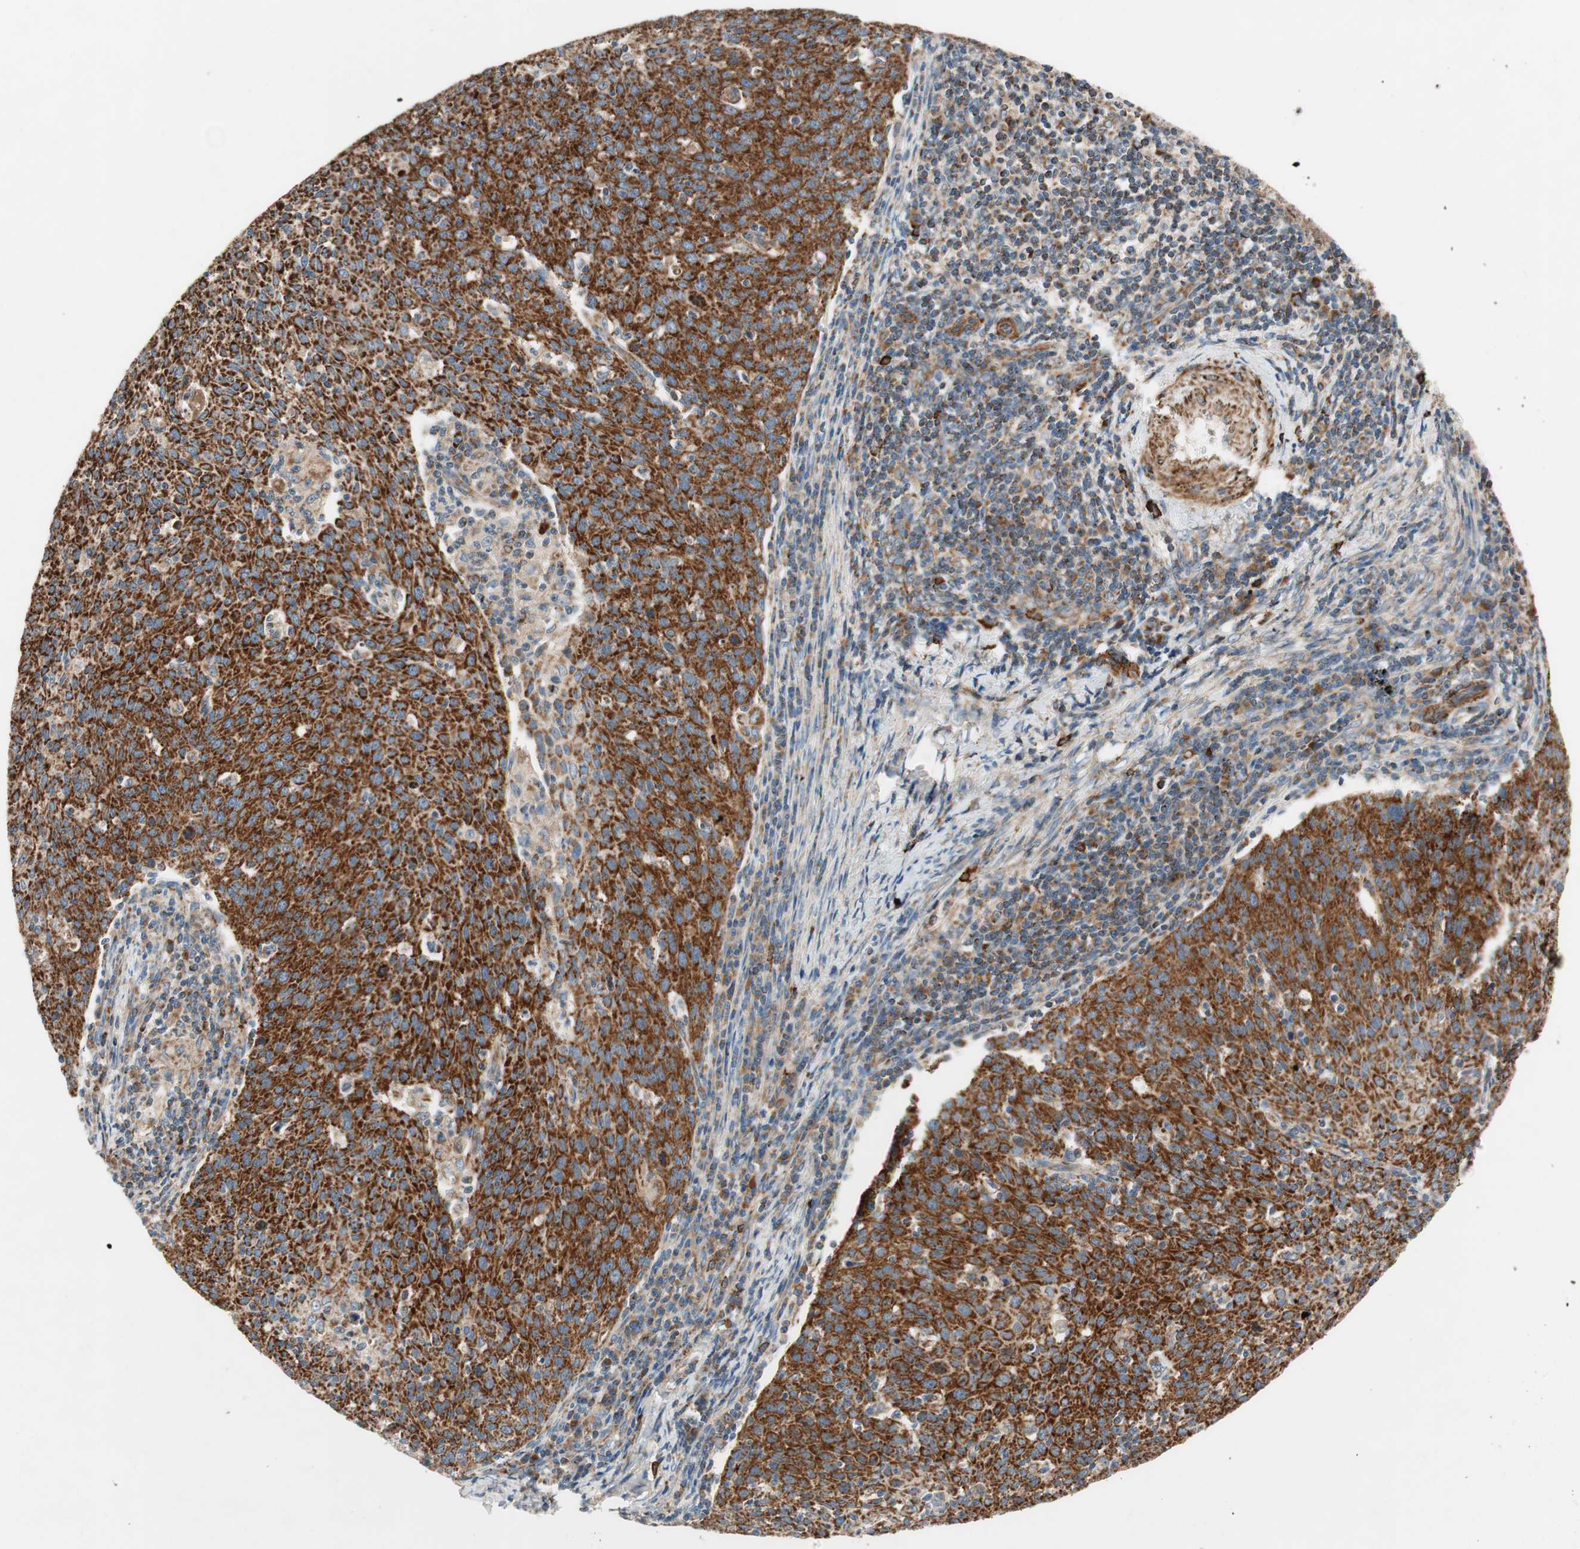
{"staining": {"intensity": "strong", "quantity": ">75%", "location": "cytoplasmic/membranous"}, "tissue": "cervical cancer", "cell_type": "Tumor cells", "image_type": "cancer", "snomed": [{"axis": "morphology", "description": "Squamous cell carcinoma, NOS"}, {"axis": "topography", "description": "Cervix"}], "caption": "An immunohistochemistry (IHC) histopathology image of neoplastic tissue is shown. Protein staining in brown shows strong cytoplasmic/membranous positivity in squamous cell carcinoma (cervical) within tumor cells. (DAB (3,3'-diaminobenzidine) = brown stain, brightfield microscopy at high magnification).", "gene": "AKAP1", "patient": {"sex": "female", "age": 38}}